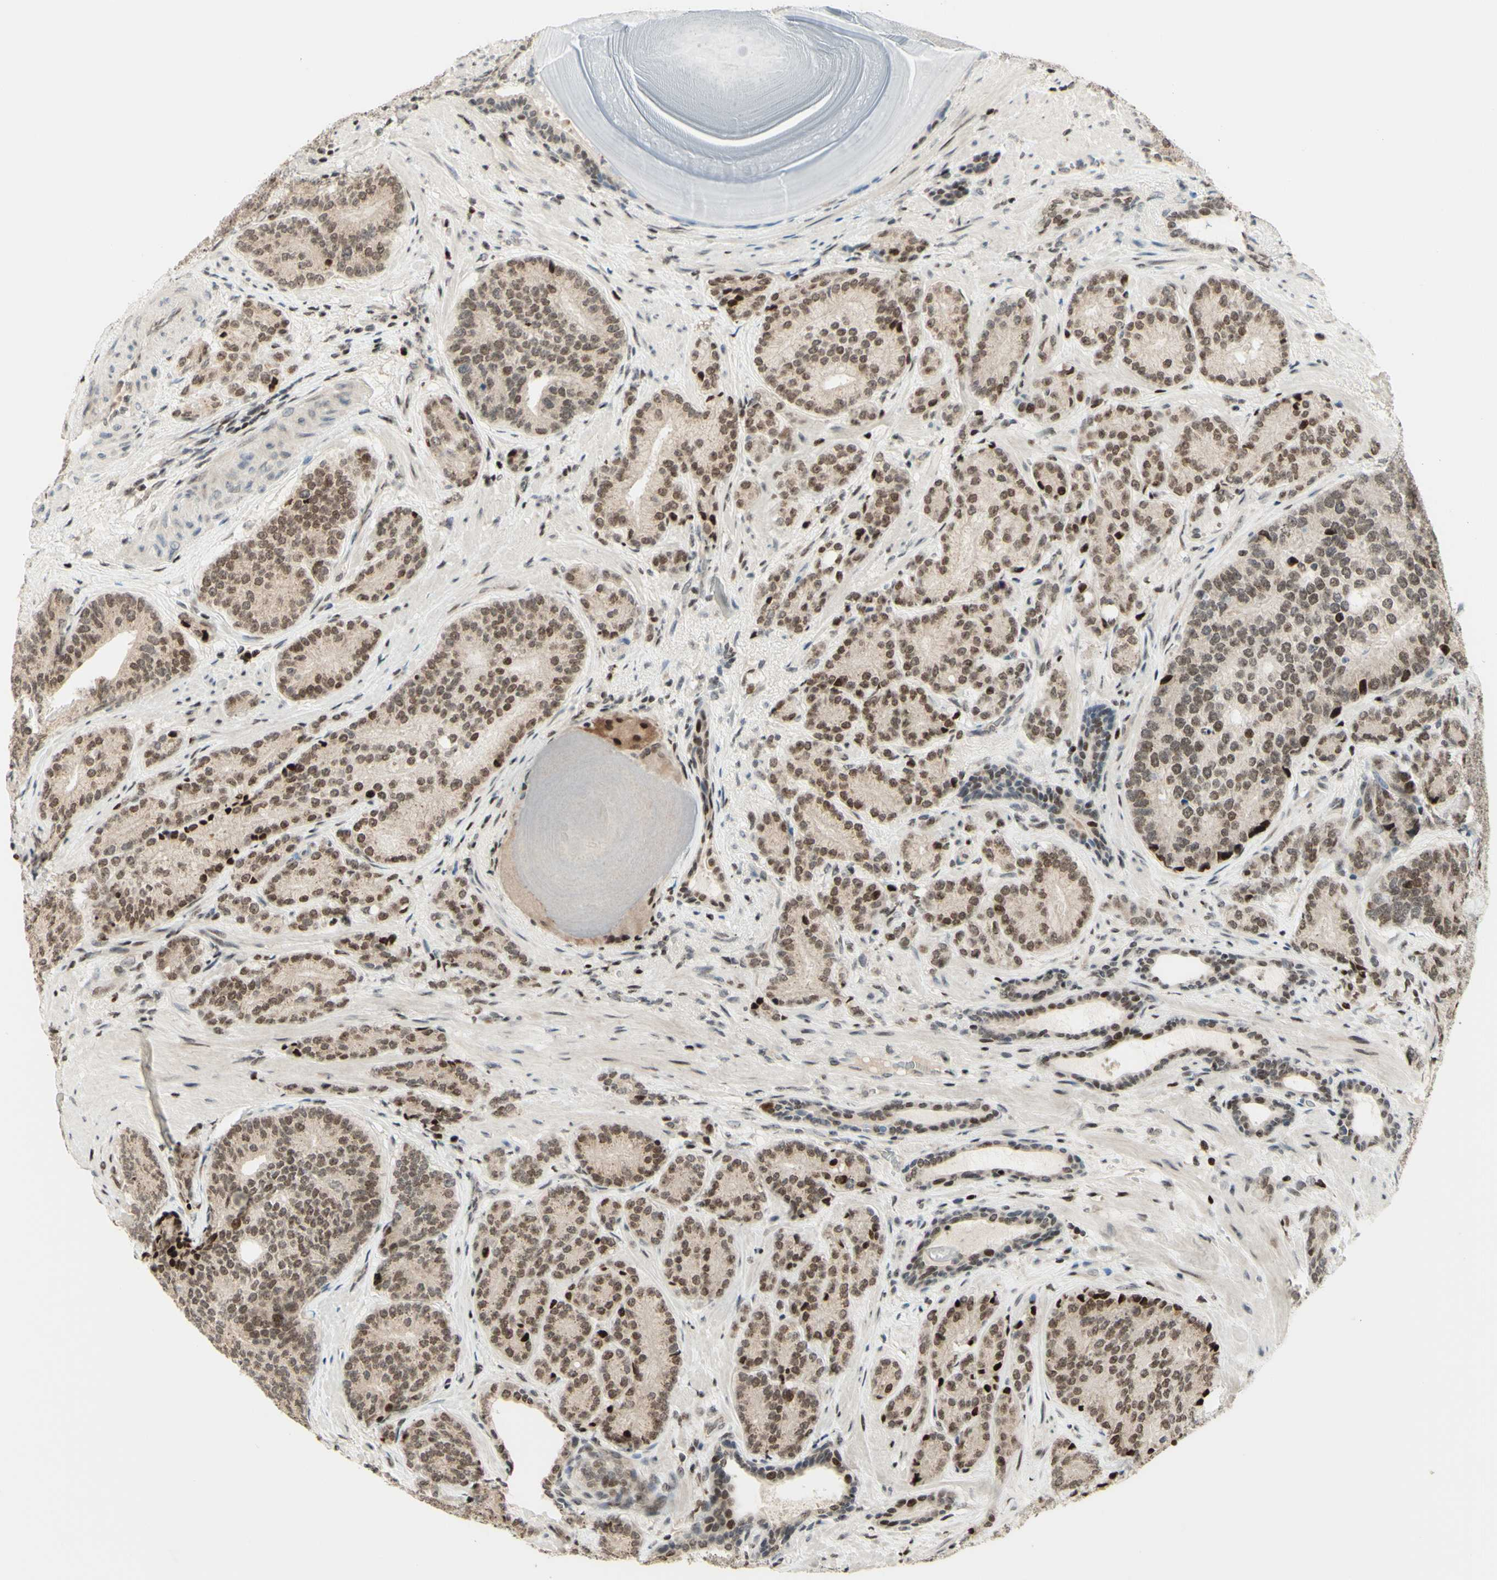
{"staining": {"intensity": "strong", "quantity": "<25%", "location": "nuclear"}, "tissue": "prostate cancer", "cell_type": "Tumor cells", "image_type": "cancer", "snomed": [{"axis": "morphology", "description": "Adenocarcinoma, High grade"}, {"axis": "topography", "description": "Prostate"}], "caption": "This is a photomicrograph of immunohistochemistry staining of prostate cancer (high-grade adenocarcinoma), which shows strong staining in the nuclear of tumor cells.", "gene": "CDKL5", "patient": {"sex": "male", "age": 61}}